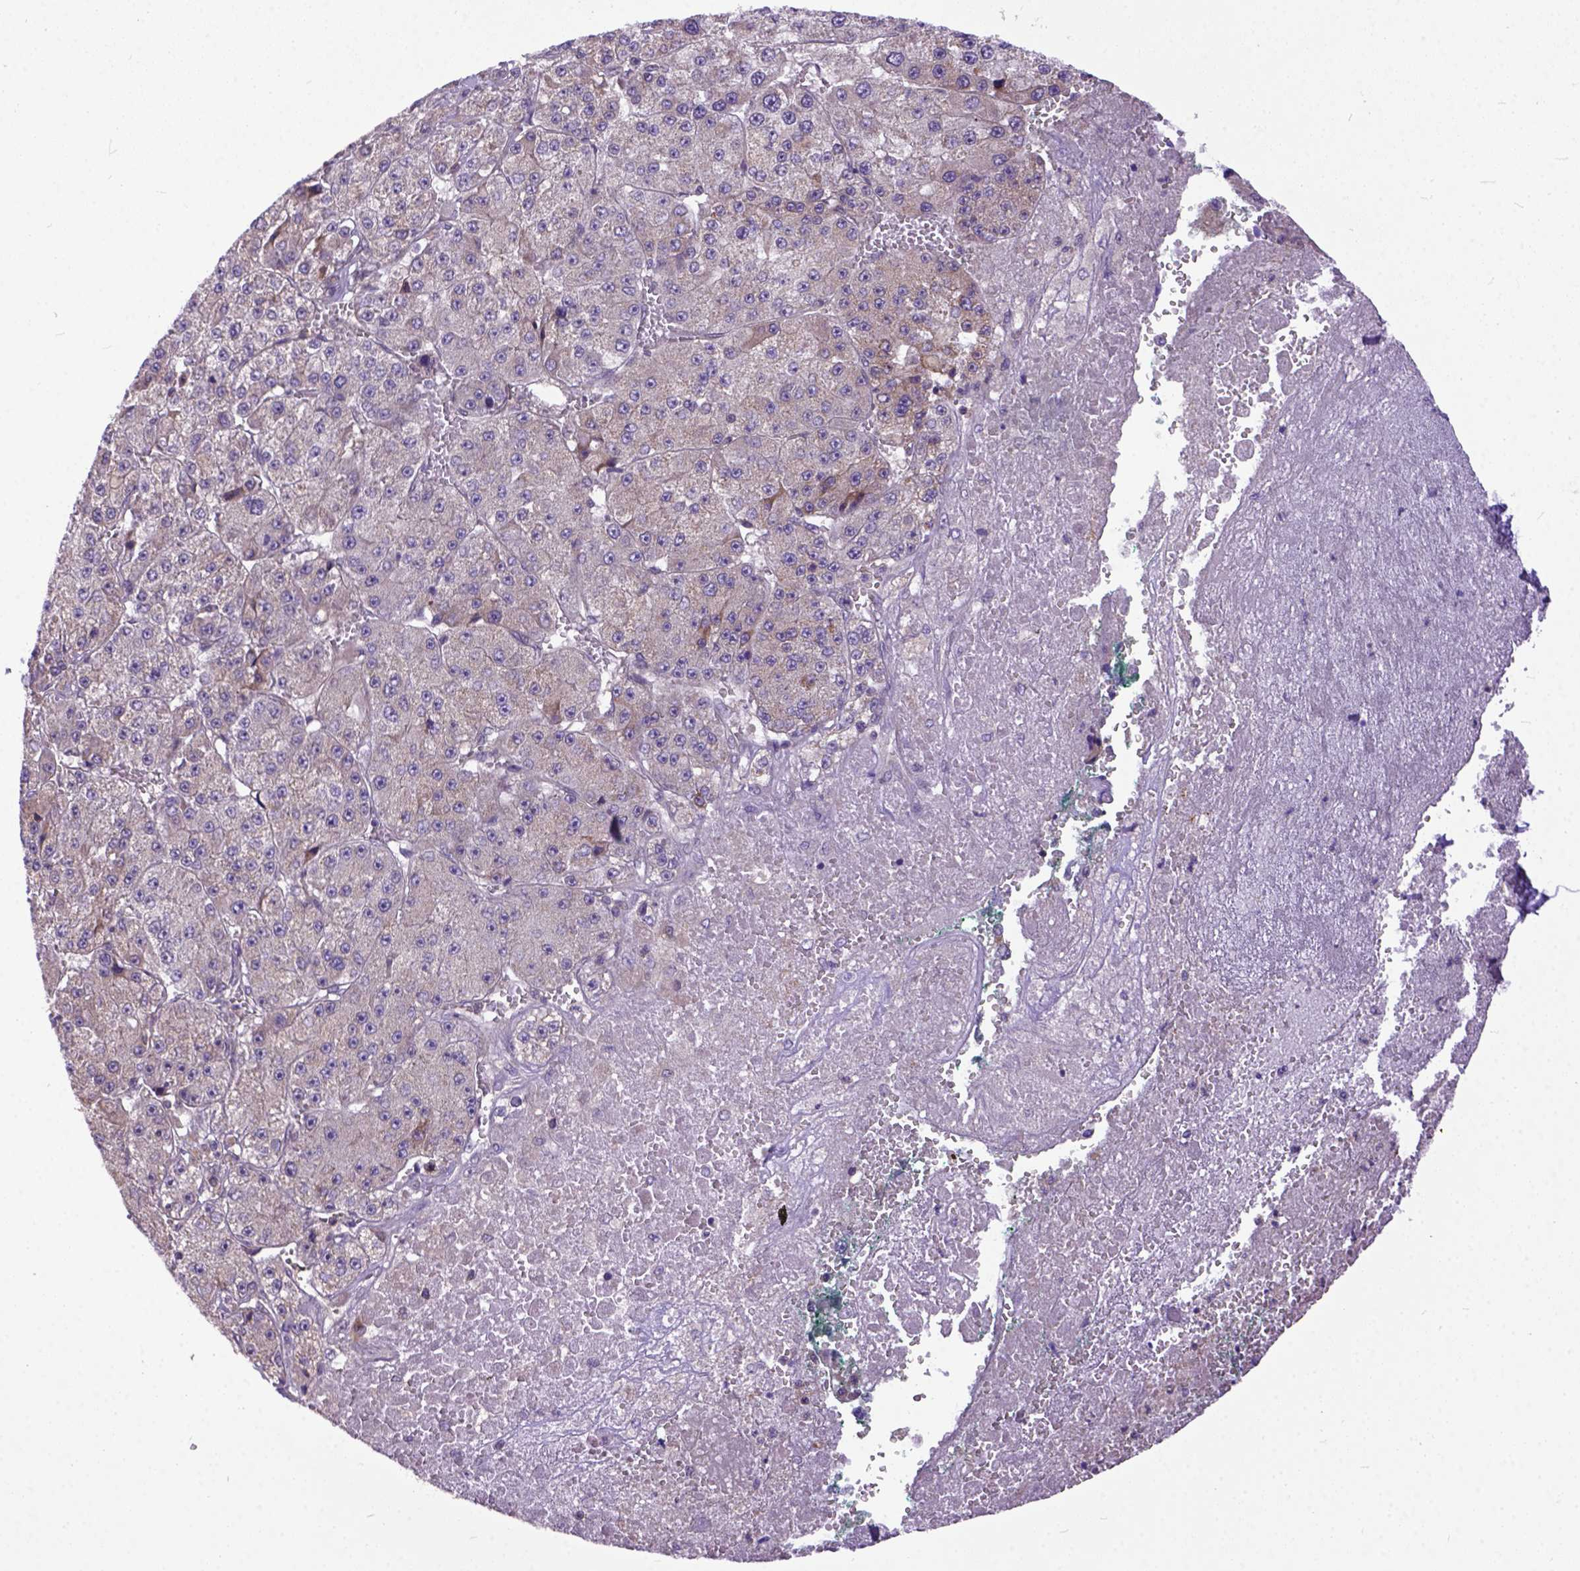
{"staining": {"intensity": "negative", "quantity": "none", "location": "none"}, "tissue": "liver cancer", "cell_type": "Tumor cells", "image_type": "cancer", "snomed": [{"axis": "morphology", "description": "Carcinoma, Hepatocellular, NOS"}, {"axis": "topography", "description": "Liver"}], "caption": "Liver cancer was stained to show a protein in brown. There is no significant expression in tumor cells.", "gene": "CPNE1", "patient": {"sex": "female", "age": 73}}